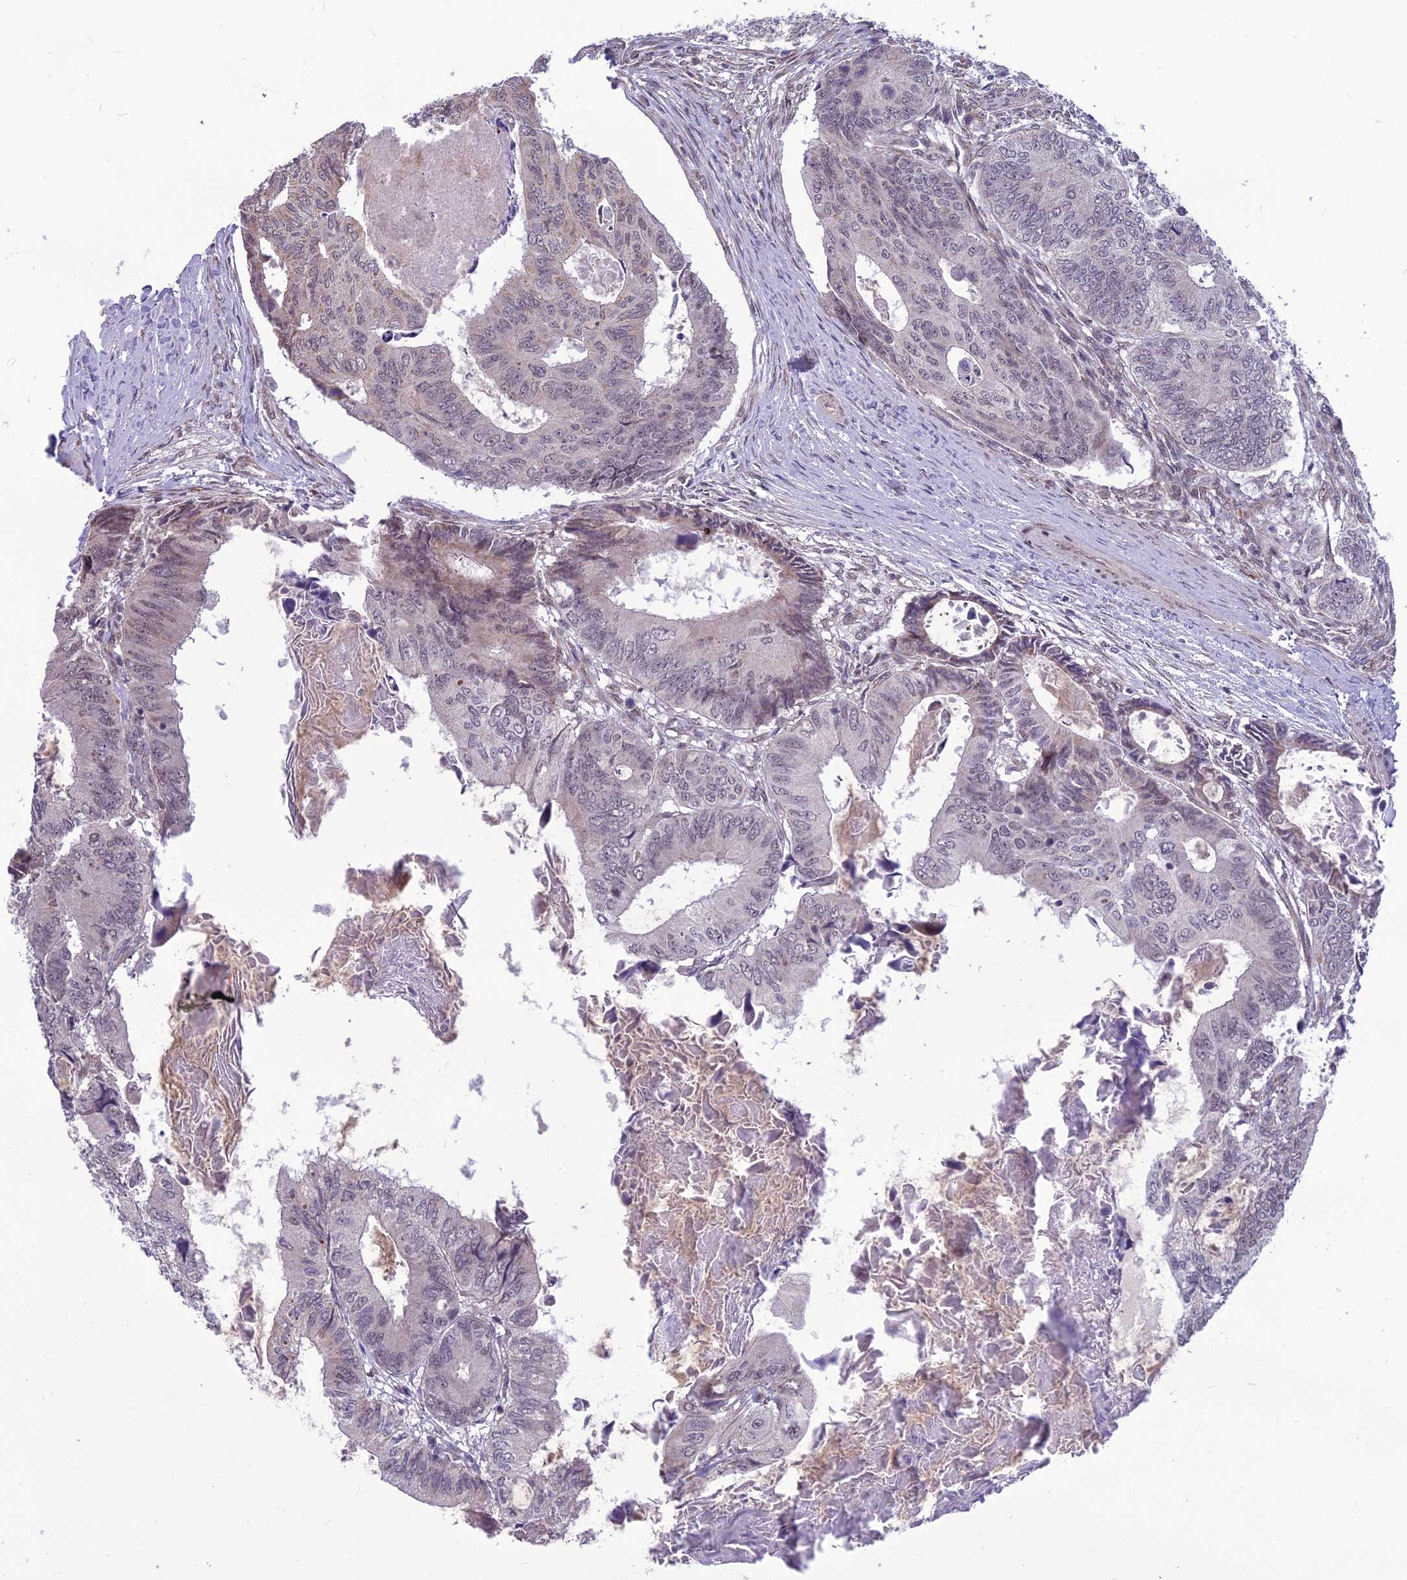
{"staining": {"intensity": "weak", "quantity": "<25%", "location": "cytoplasmic/membranous,nuclear"}, "tissue": "colorectal cancer", "cell_type": "Tumor cells", "image_type": "cancer", "snomed": [{"axis": "morphology", "description": "Adenocarcinoma, NOS"}, {"axis": "topography", "description": "Colon"}], "caption": "The image shows no significant staining in tumor cells of adenocarcinoma (colorectal).", "gene": "FBRS", "patient": {"sex": "male", "age": 85}}